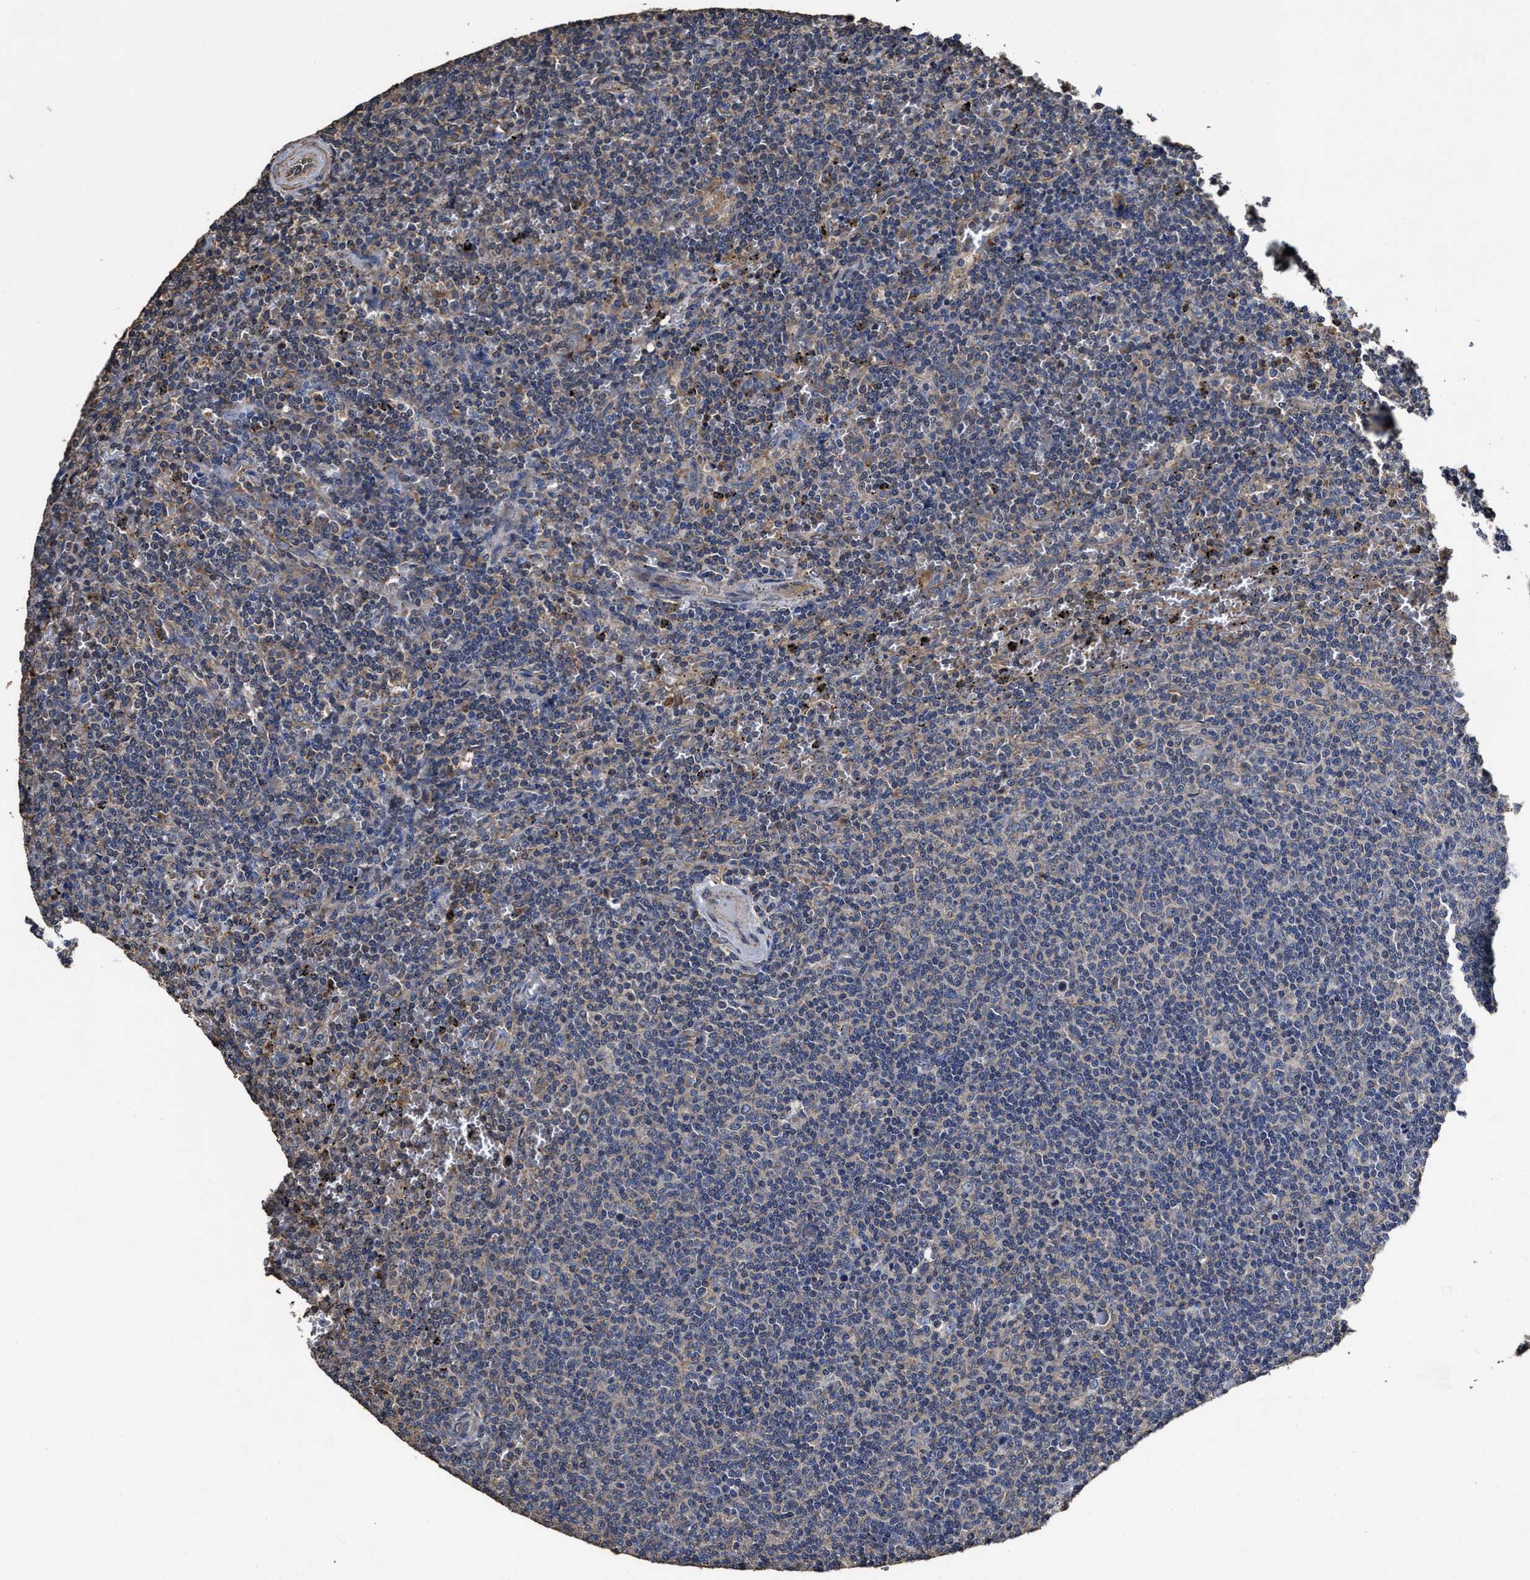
{"staining": {"intensity": "weak", "quantity": "<25%", "location": "cytoplasmic/membranous"}, "tissue": "lymphoma", "cell_type": "Tumor cells", "image_type": "cancer", "snomed": [{"axis": "morphology", "description": "Malignant lymphoma, non-Hodgkin's type, Low grade"}, {"axis": "topography", "description": "Spleen"}], "caption": "This is an IHC histopathology image of human lymphoma. There is no positivity in tumor cells.", "gene": "SFXN4", "patient": {"sex": "female", "age": 50}}